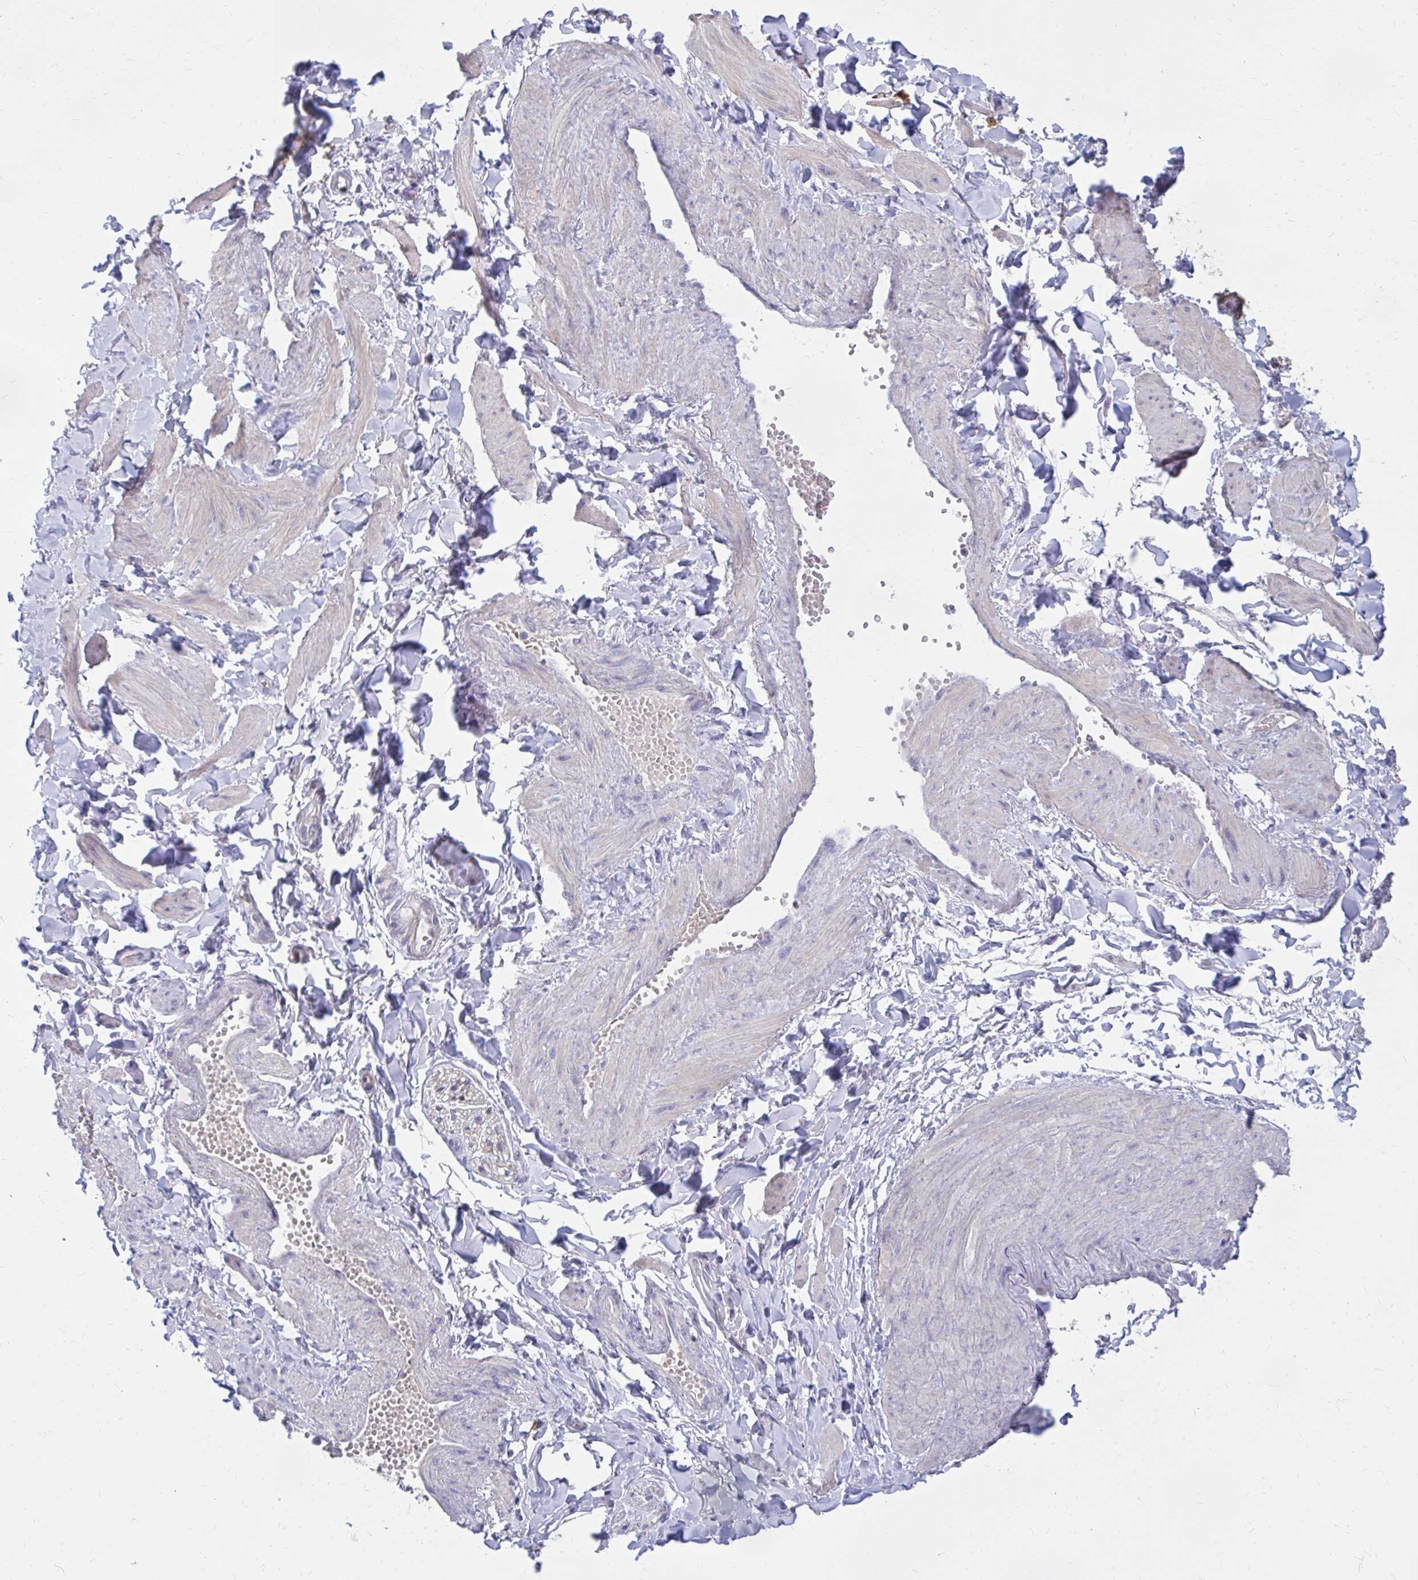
{"staining": {"intensity": "moderate", "quantity": "25%-75%", "location": "cytoplasmic/membranous"}, "tissue": "adipose tissue", "cell_type": "Adipocytes", "image_type": "normal", "snomed": [{"axis": "morphology", "description": "Normal tissue, NOS"}, {"axis": "topography", "description": "Epididymis"}, {"axis": "topography", "description": "Peripheral nerve tissue"}], "caption": "Protein analysis of unremarkable adipose tissue reveals moderate cytoplasmic/membranous positivity in approximately 25%-75% of adipocytes. The protein is stained brown, and the nuclei are stained in blue (DAB (3,3'-diaminobenzidine) IHC with brightfield microscopy, high magnification).", "gene": "DBI", "patient": {"sex": "male", "age": 32}}